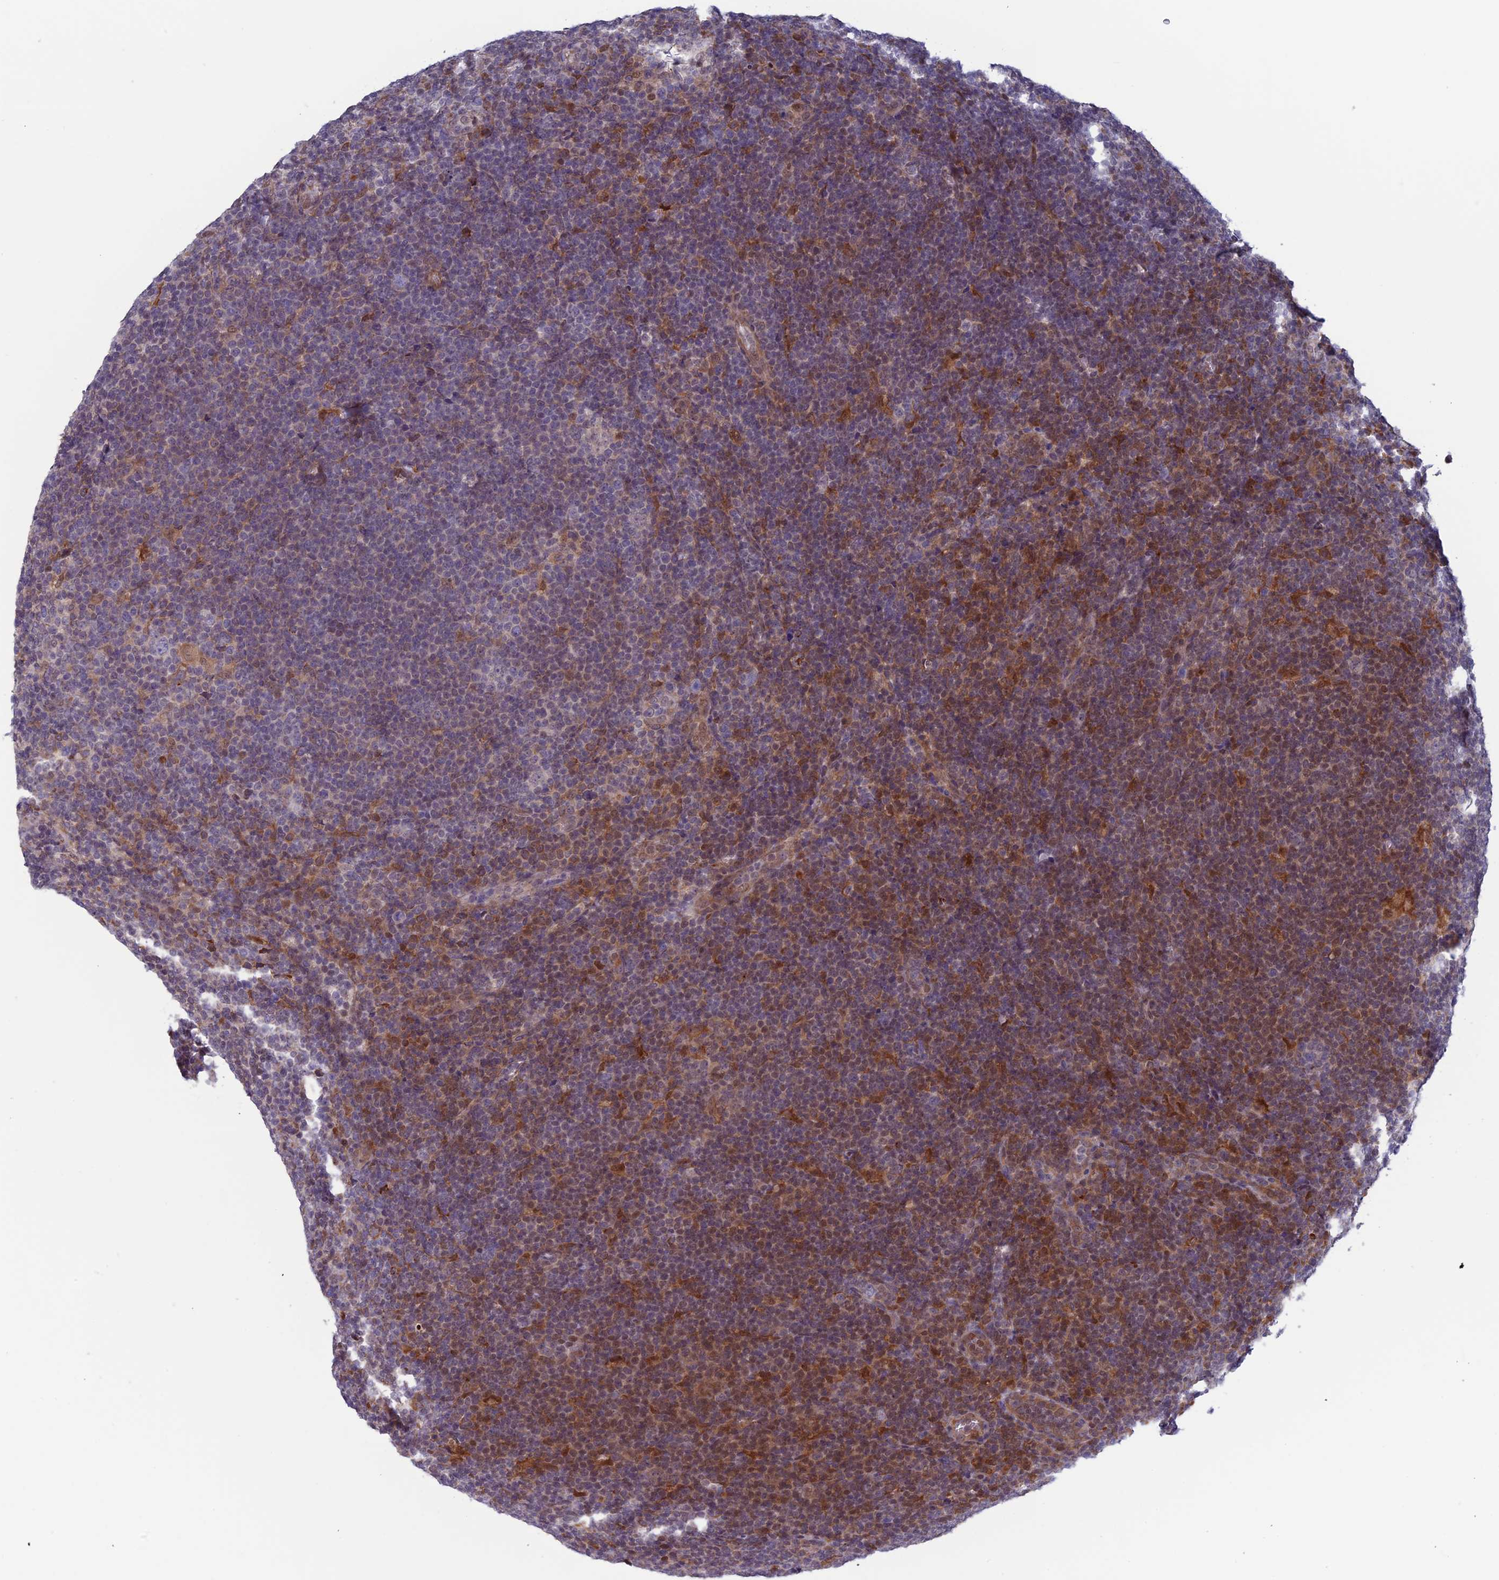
{"staining": {"intensity": "negative", "quantity": "none", "location": "none"}, "tissue": "lymphoma", "cell_type": "Tumor cells", "image_type": "cancer", "snomed": [{"axis": "morphology", "description": "Hodgkin's disease, NOS"}, {"axis": "topography", "description": "Lymph node"}], "caption": "IHC photomicrograph of Hodgkin's disease stained for a protein (brown), which displays no positivity in tumor cells.", "gene": "FADS1", "patient": {"sex": "female", "age": 57}}